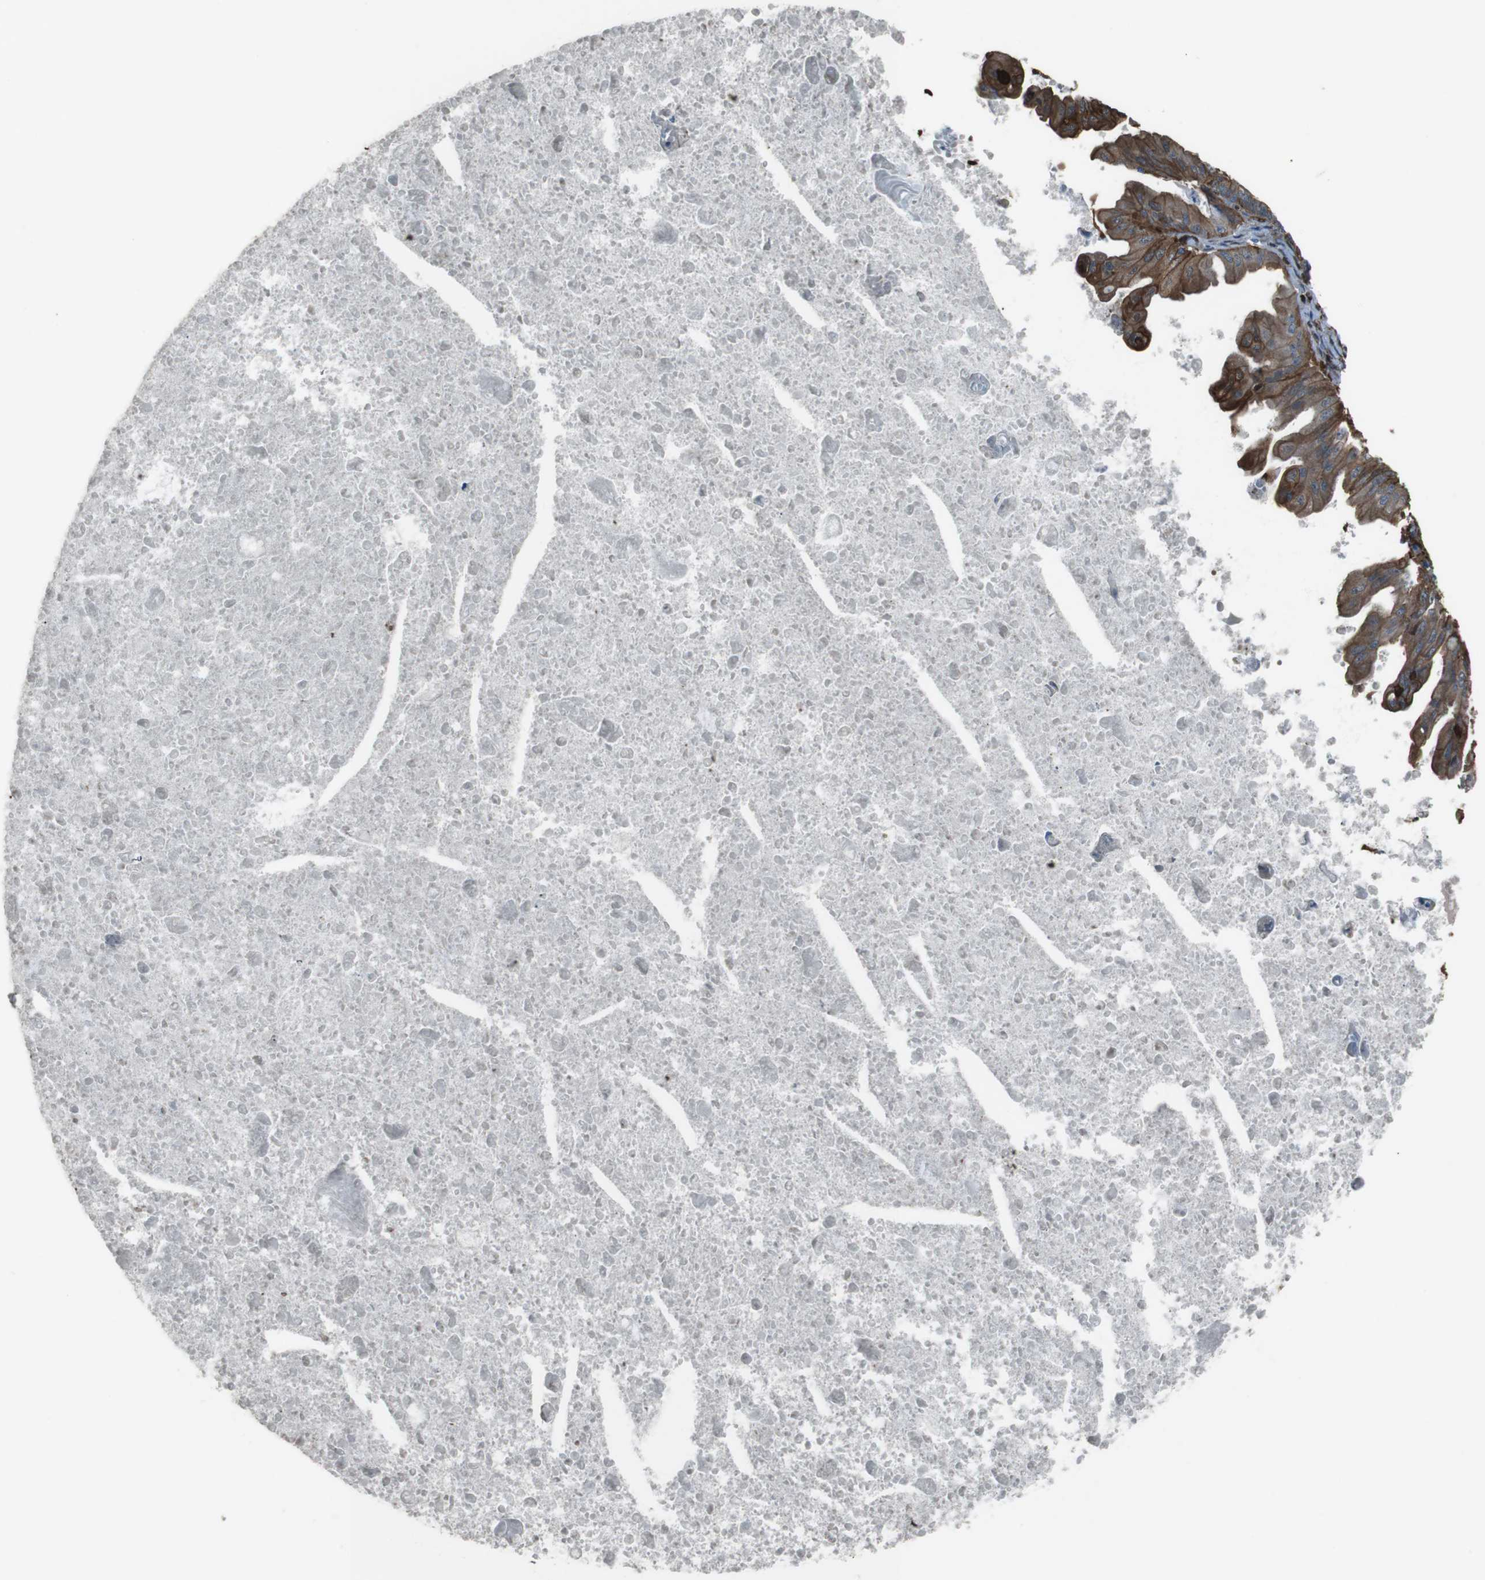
{"staining": {"intensity": "moderate", "quantity": ">75%", "location": "cytoplasmic/membranous"}, "tissue": "ovarian cancer", "cell_type": "Tumor cells", "image_type": "cancer", "snomed": [{"axis": "morphology", "description": "Cystadenocarcinoma, mucinous, NOS"}, {"axis": "topography", "description": "Ovary"}], "caption": "High-magnification brightfield microscopy of ovarian mucinous cystadenocarcinoma stained with DAB (3,3'-diaminobenzidine) (brown) and counterstained with hematoxylin (blue). tumor cells exhibit moderate cytoplasmic/membranous staining is appreciated in about>75% of cells.", "gene": "SFT2D1", "patient": {"sex": "female", "age": 37}}